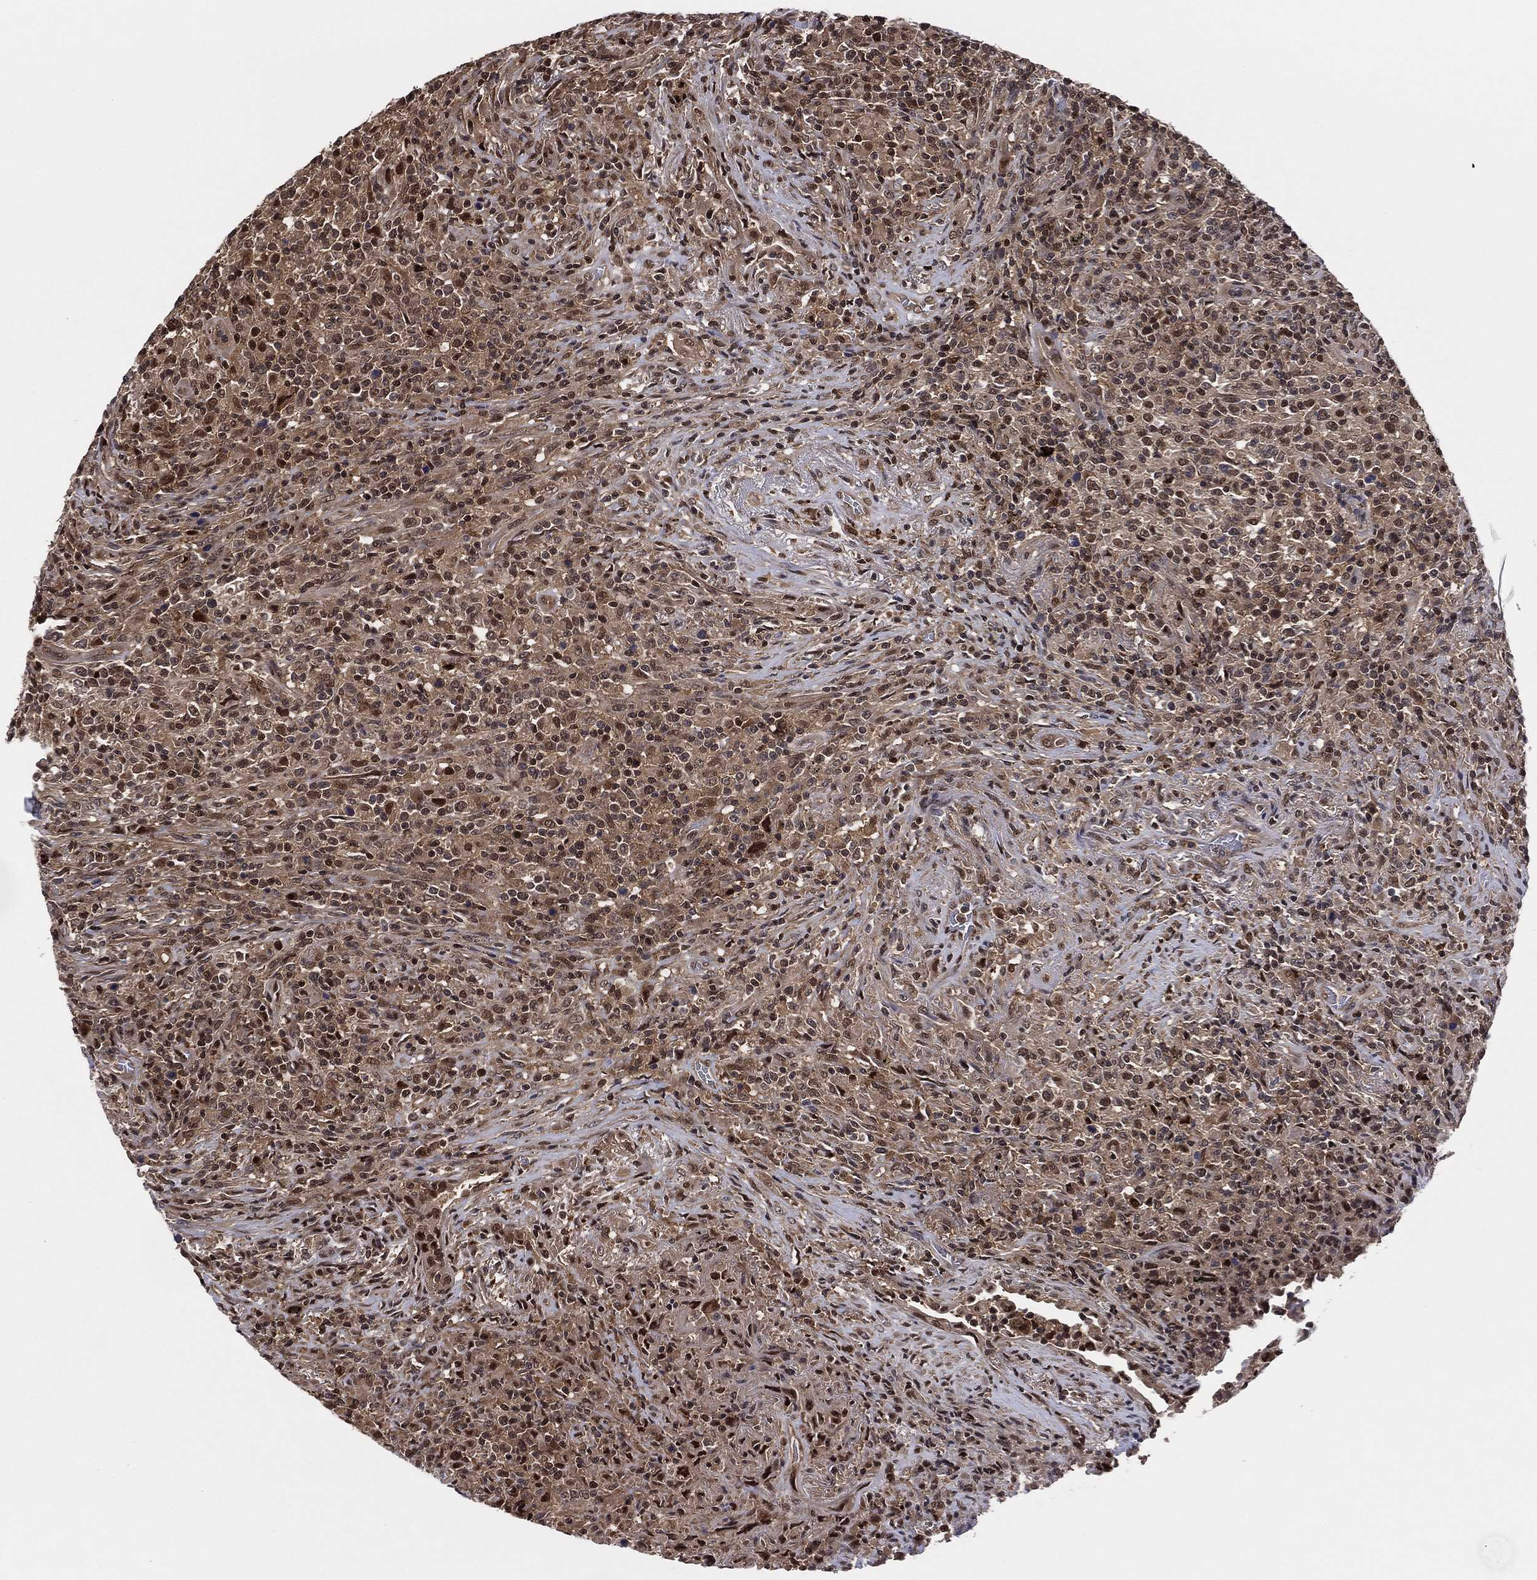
{"staining": {"intensity": "moderate", "quantity": "25%-75%", "location": "cytoplasmic/membranous,nuclear"}, "tissue": "lymphoma", "cell_type": "Tumor cells", "image_type": "cancer", "snomed": [{"axis": "morphology", "description": "Malignant lymphoma, non-Hodgkin's type, High grade"}, {"axis": "topography", "description": "Lung"}], "caption": "A high-resolution image shows IHC staining of high-grade malignant lymphoma, non-Hodgkin's type, which demonstrates moderate cytoplasmic/membranous and nuclear staining in about 25%-75% of tumor cells.", "gene": "ICOSLG", "patient": {"sex": "male", "age": 79}}